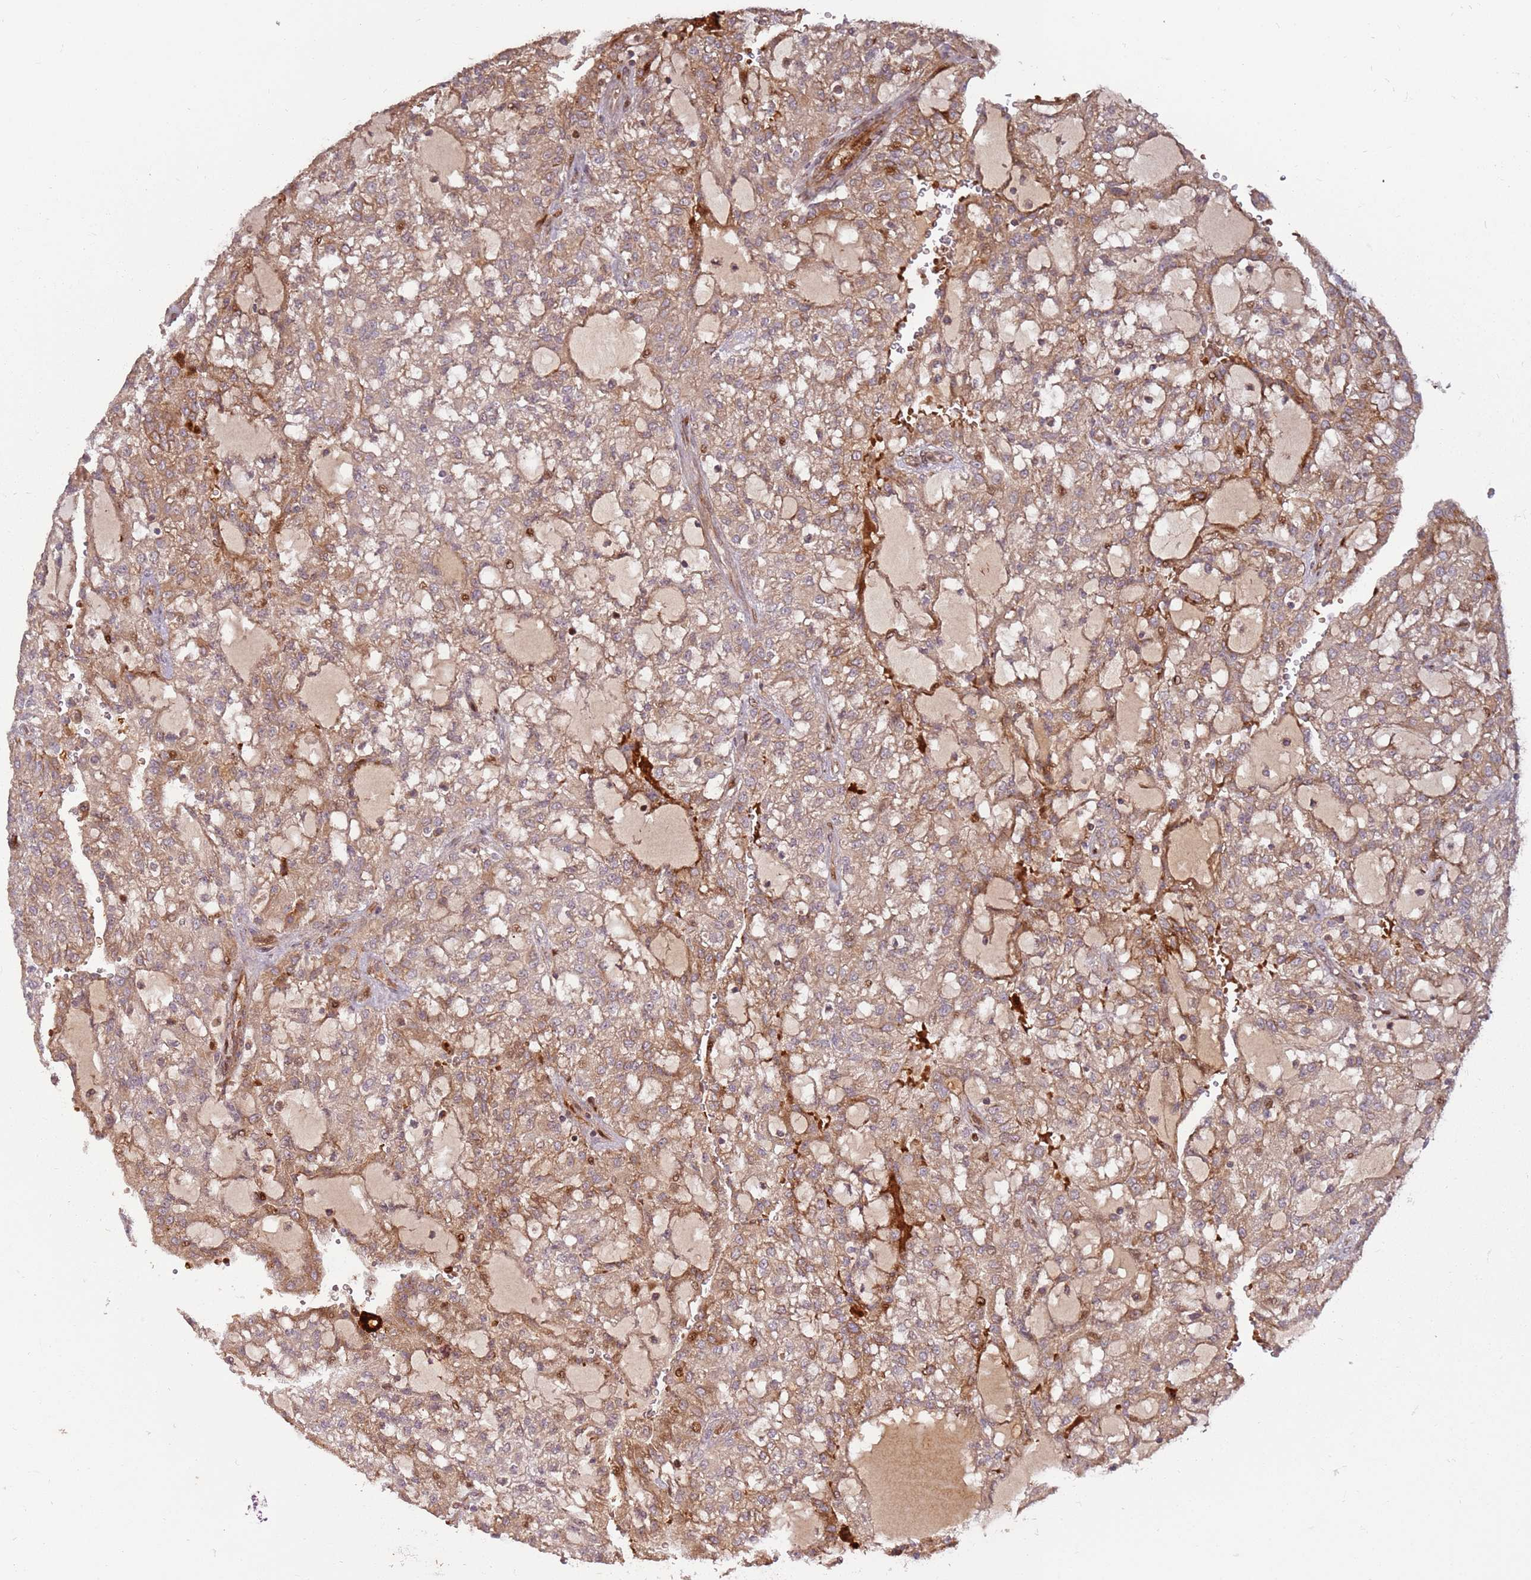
{"staining": {"intensity": "moderate", "quantity": ">75%", "location": "cytoplasmic/membranous"}, "tissue": "renal cancer", "cell_type": "Tumor cells", "image_type": "cancer", "snomed": [{"axis": "morphology", "description": "Adenocarcinoma, NOS"}, {"axis": "topography", "description": "Kidney"}], "caption": "Protein positivity by immunohistochemistry reveals moderate cytoplasmic/membranous staining in approximately >75% of tumor cells in adenocarcinoma (renal).", "gene": "RHBDL1", "patient": {"sex": "male", "age": 63}}